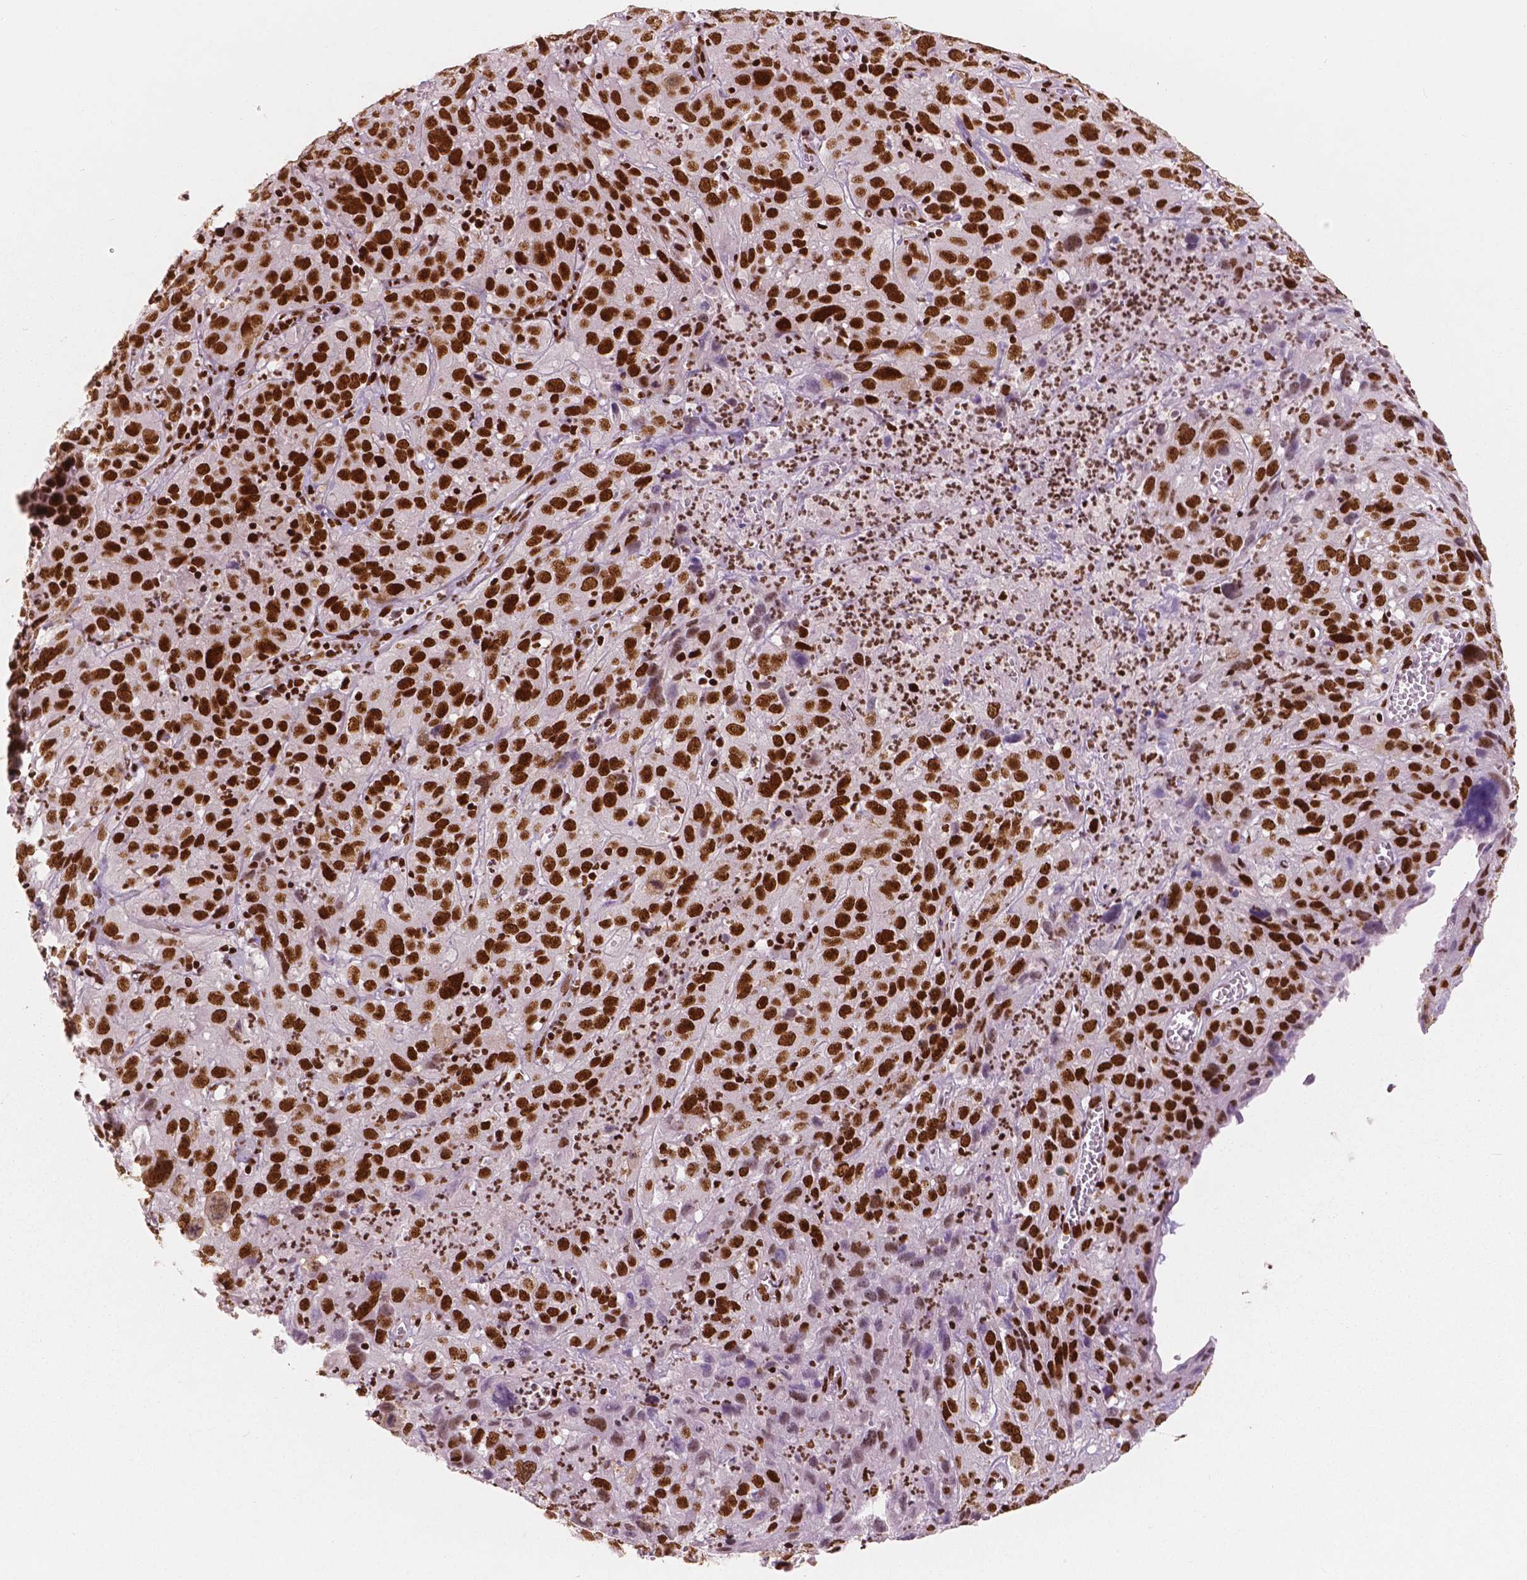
{"staining": {"intensity": "strong", "quantity": ">75%", "location": "nuclear"}, "tissue": "cervical cancer", "cell_type": "Tumor cells", "image_type": "cancer", "snomed": [{"axis": "morphology", "description": "Squamous cell carcinoma, NOS"}, {"axis": "topography", "description": "Cervix"}], "caption": "Cervical cancer stained with immunohistochemistry reveals strong nuclear expression in approximately >75% of tumor cells.", "gene": "BRD4", "patient": {"sex": "female", "age": 32}}